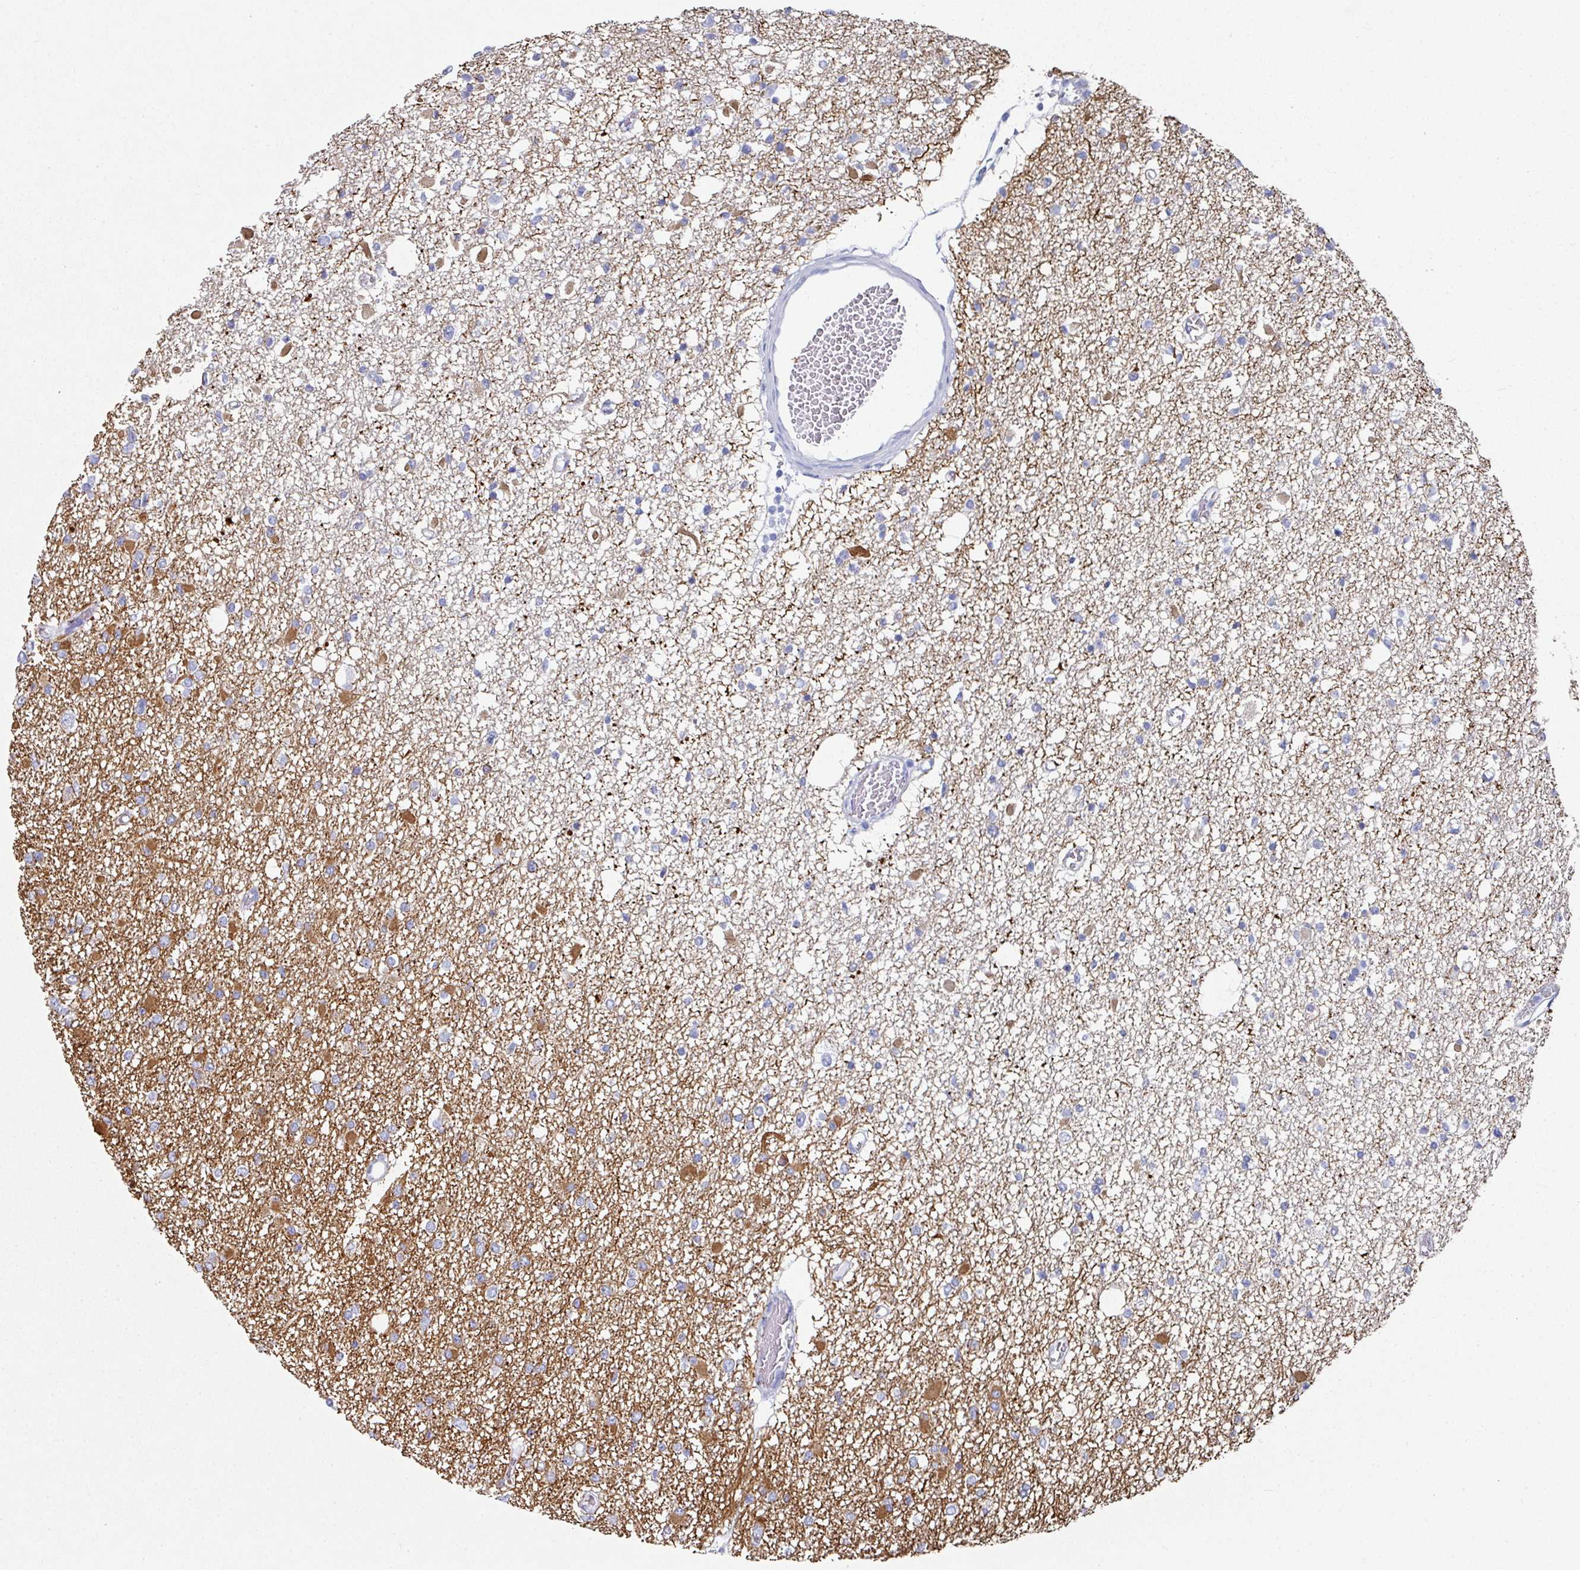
{"staining": {"intensity": "moderate", "quantity": "<25%", "location": "cytoplasmic/membranous"}, "tissue": "glioma", "cell_type": "Tumor cells", "image_type": "cancer", "snomed": [{"axis": "morphology", "description": "Glioma, malignant, Low grade"}, {"axis": "topography", "description": "Brain"}], "caption": "Immunohistochemical staining of human glioma demonstrates moderate cytoplasmic/membranous protein positivity in about <25% of tumor cells.", "gene": "SETBP1", "patient": {"sex": "female", "age": 22}}